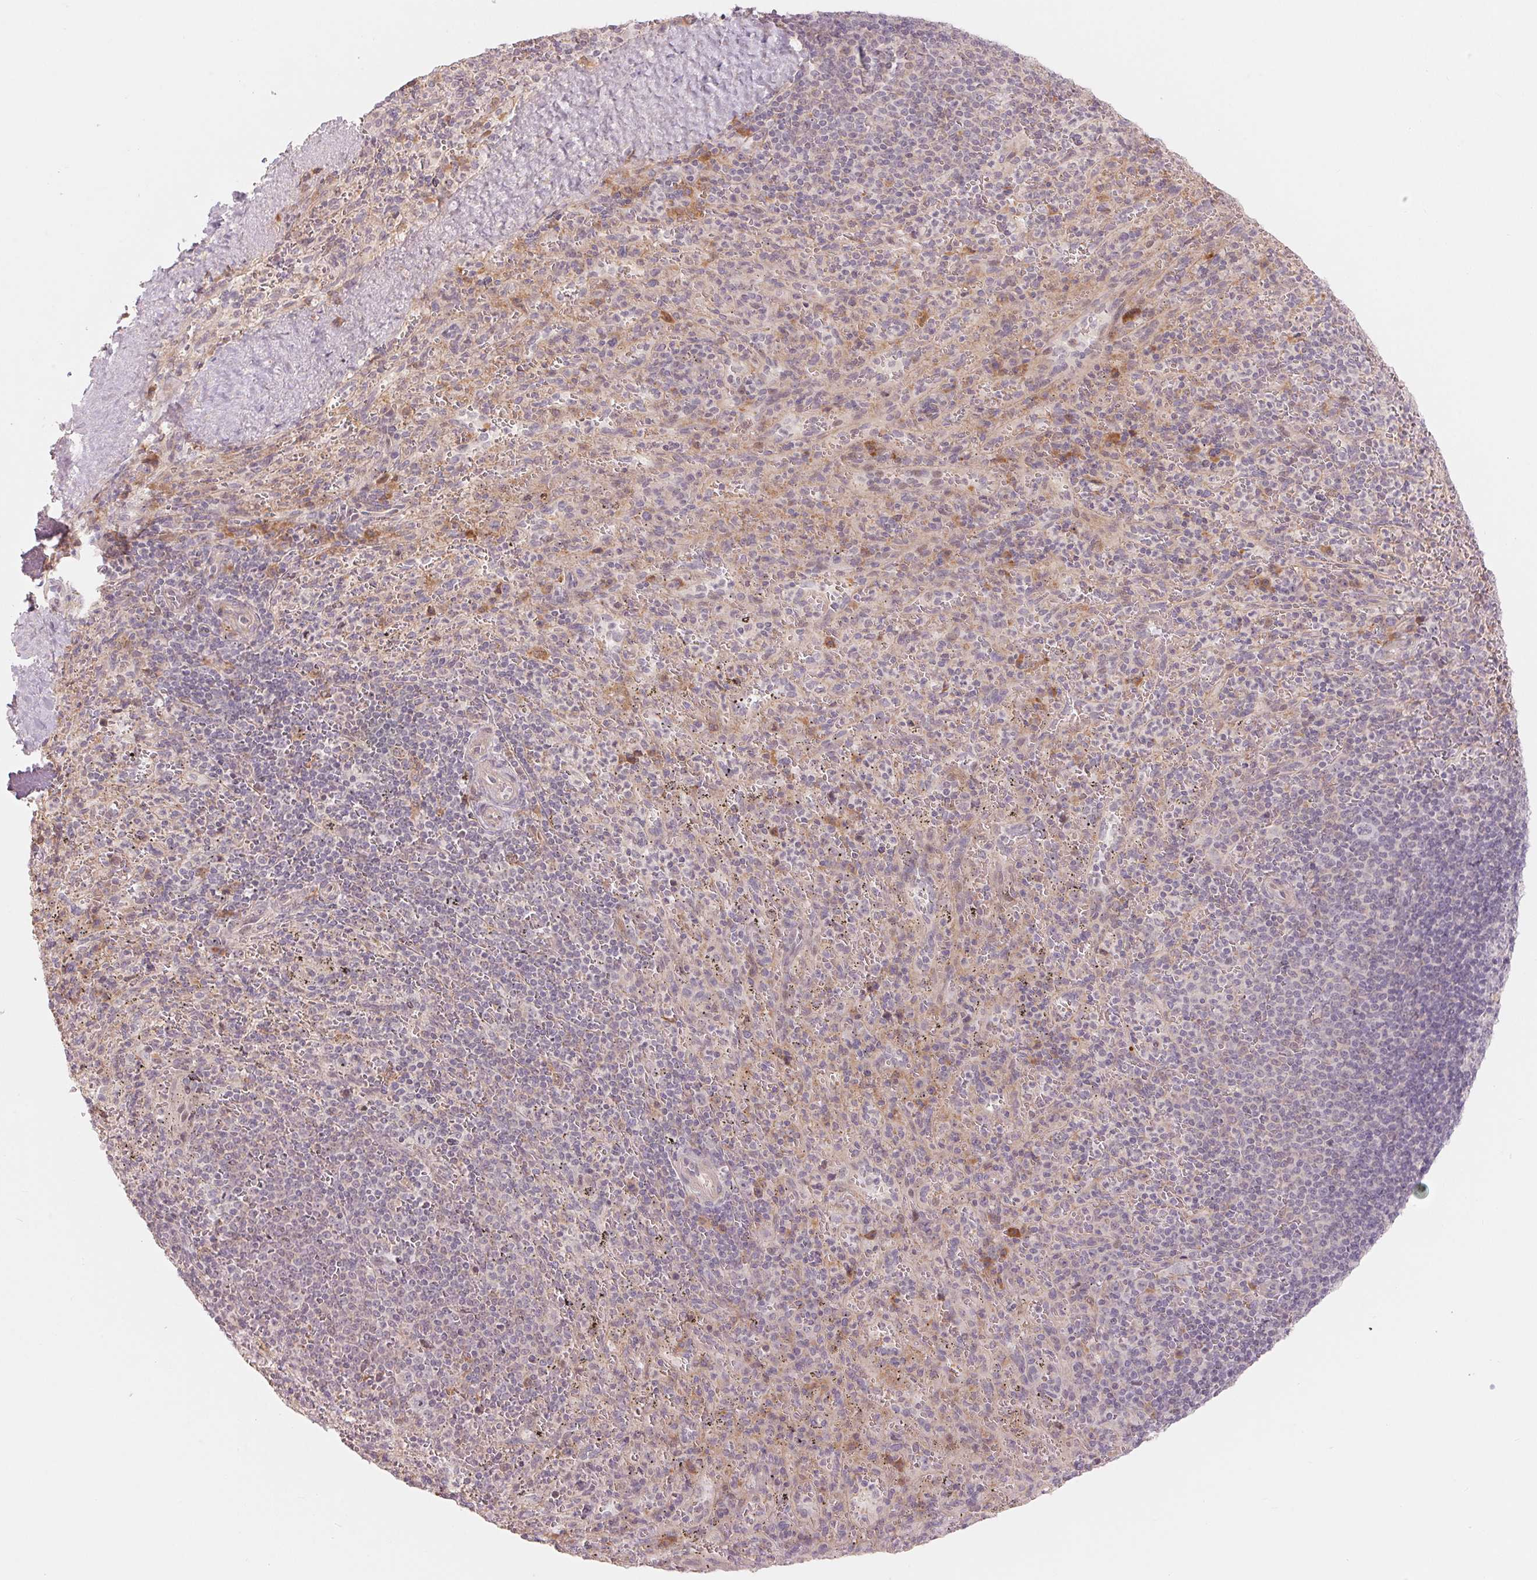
{"staining": {"intensity": "negative", "quantity": "none", "location": "none"}, "tissue": "spleen", "cell_type": "Cells in red pulp", "image_type": "normal", "snomed": [{"axis": "morphology", "description": "Normal tissue, NOS"}, {"axis": "topography", "description": "Spleen"}], "caption": "DAB (3,3'-diaminobenzidine) immunohistochemical staining of benign spleen exhibits no significant positivity in cells in red pulp.", "gene": "DENND2C", "patient": {"sex": "male", "age": 57}}